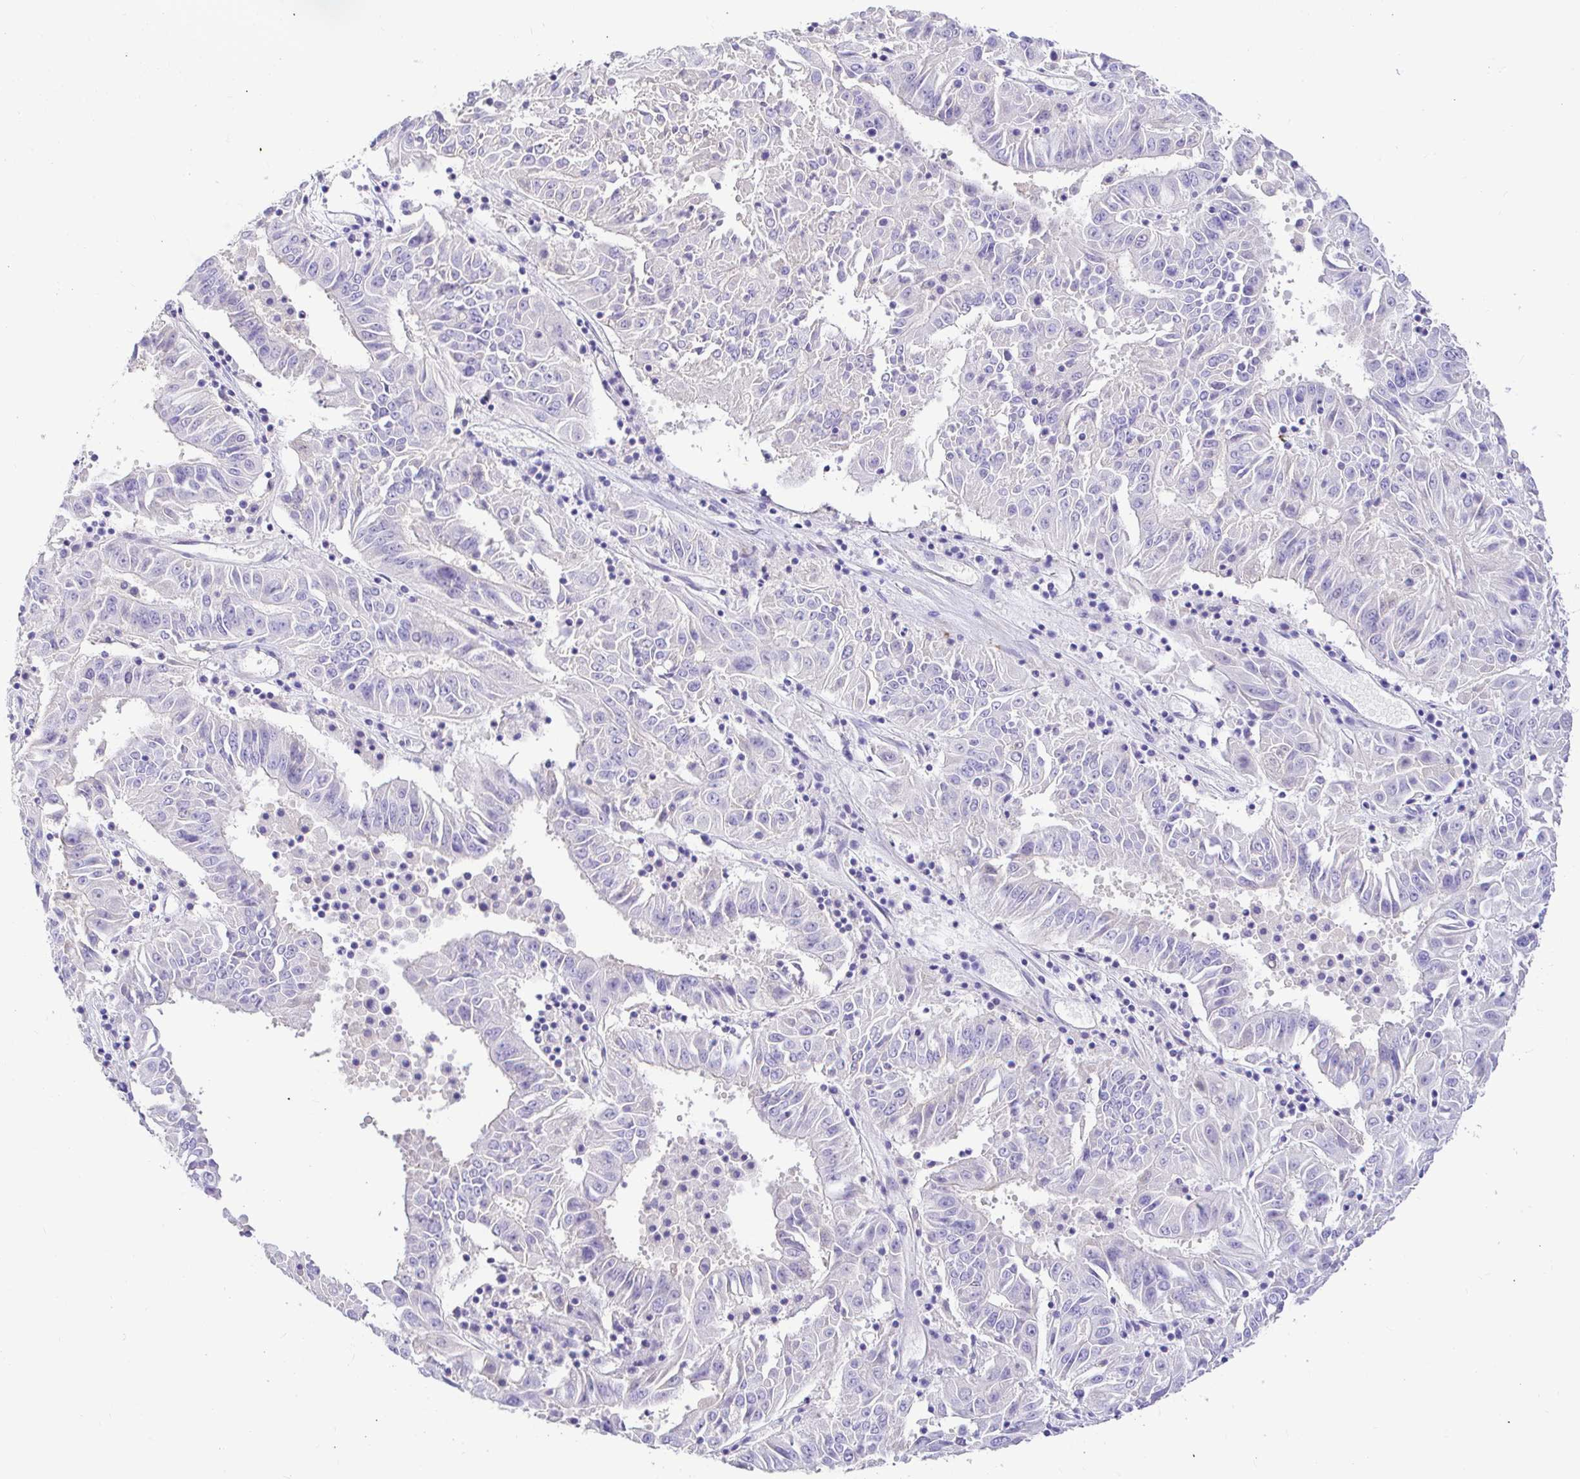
{"staining": {"intensity": "negative", "quantity": "none", "location": "none"}, "tissue": "pancreatic cancer", "cell_type": "Tumor cells", "image_type": "cancer", "snomed": [{"axis": "morphology", "description": "Adenocarcinoma, NOS"}, {"axis": "topography", "description": "Pancreas"}], "caption": "The immunohistochemistry (IHC) photomicrograph has no significant positivity in tumor cells of pancreatic adenocarcinoma tissue. (Stains: DAB (3,3'-diaminobenzidine) immunohistochemistry with hematoxylin counter stain, Microscopy: brightfield microscopy at high magnification).", "gene": "CDO1", "patient": {"sex": "male", "age": 63}}